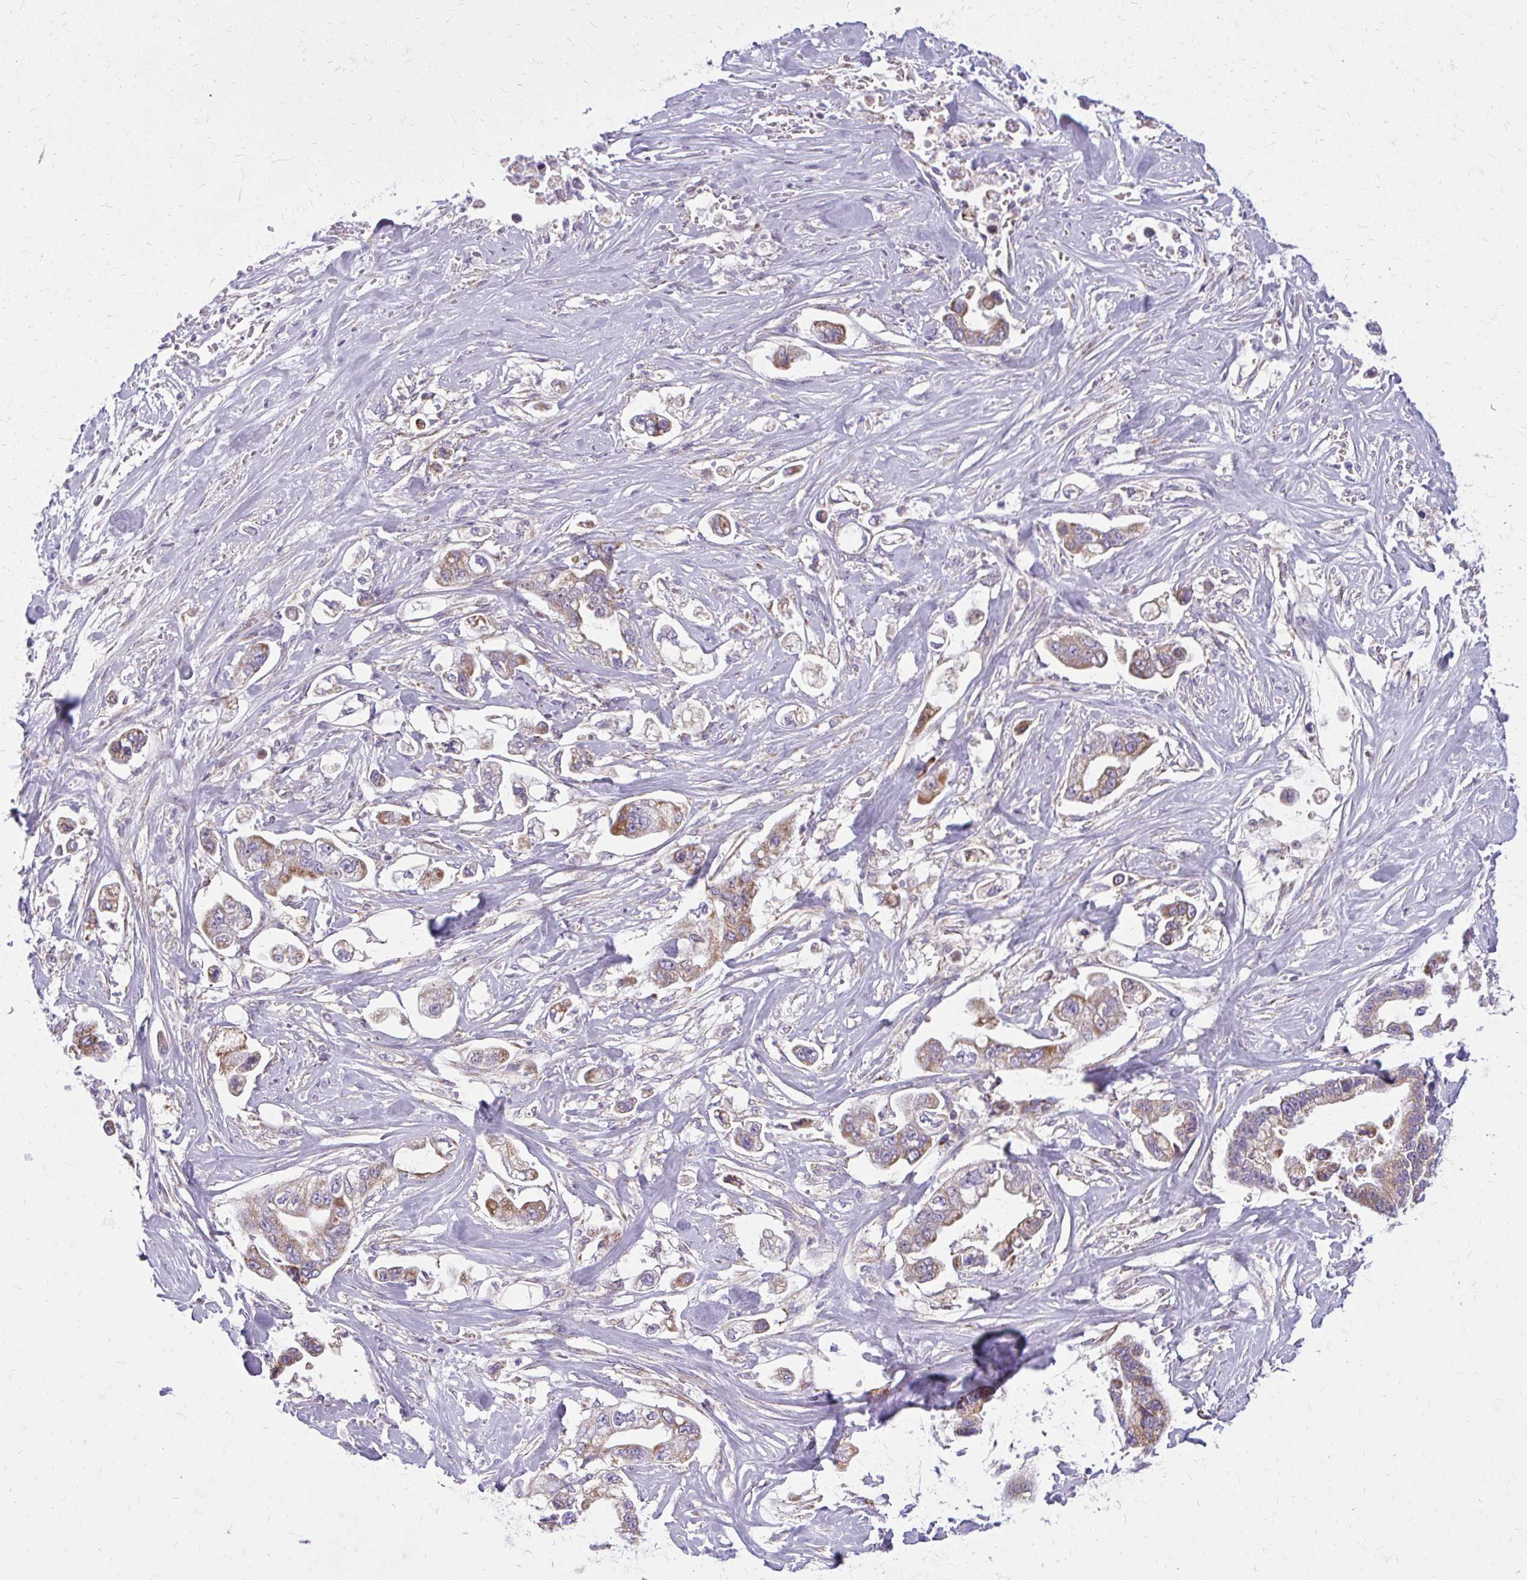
{"staining": {"intensity": "moderate", "quantity": ">75%", "location": "cytoplasmic/membranous"}, "tissue": "stomach cancer", "cell_type": "Tumor cells", "image_type": "cancer", "snomed": [{"axis": "morphology", "description": "Adenocarcinoma, NOS"}, {"axis": "topography", "description": "Stomach"}], "caption": "The immunohistochemical stain highlights moderate cytoplasmic/membranous staining in tumor cells of stomach cancer tissue.", "gene": "IFIT1", "patient": {"sex": "male", "age": 62}}